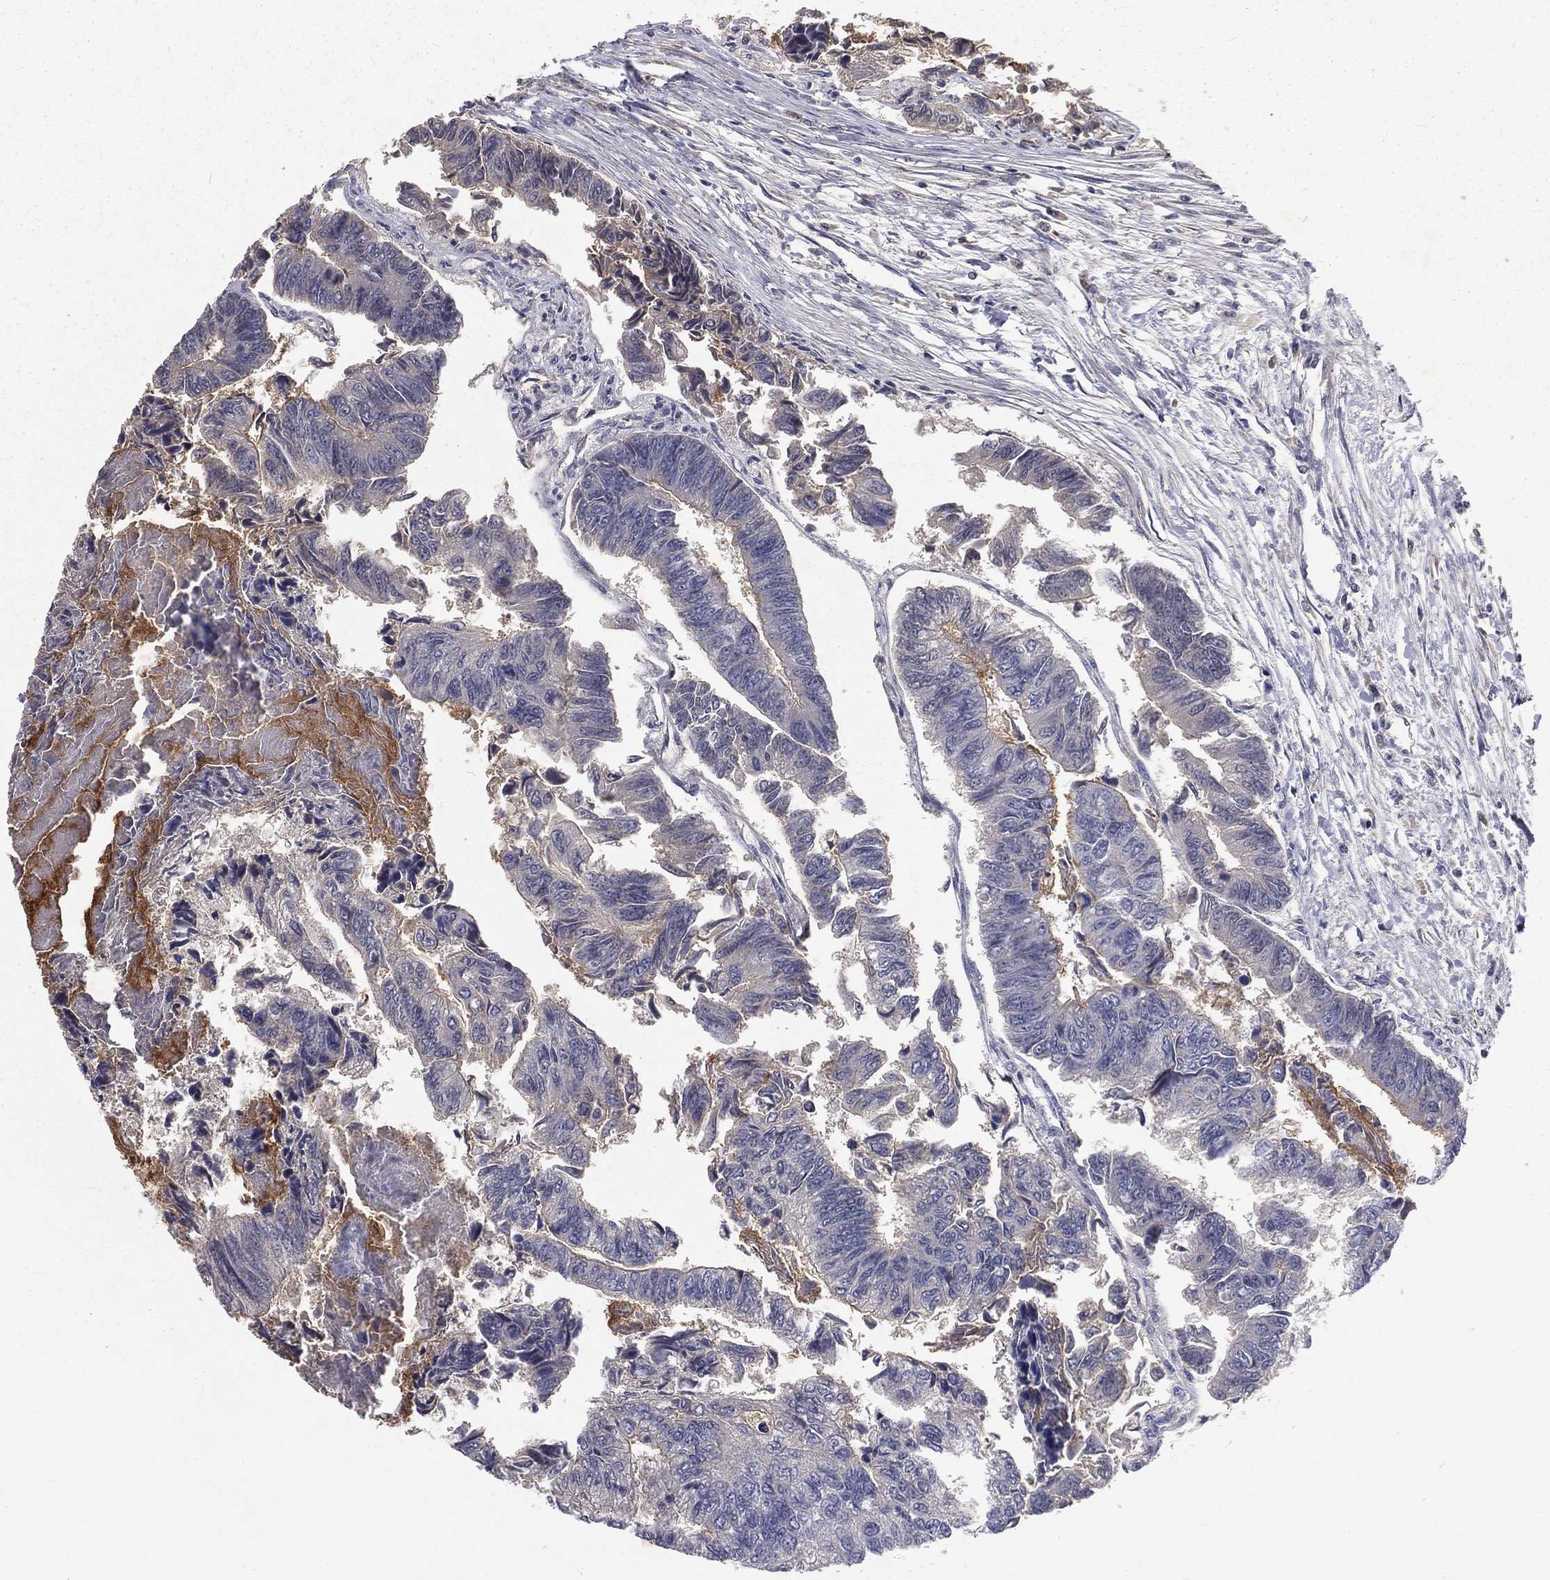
{"staining": {"intensity": "negative", "quantity": "none", "location": "none"}, "tissue": "colorectal cancer", "cell_type": "Tumor cells", "image_type": "cancer", "snomed": [{"axis": "morphology", "description": "Adenocarcinoma, NOS"}, {"axis": "topography", "description": "Colon"}], "caption": "This is an immunohistochemistry histopathology image of colorectal cancer (adenocarcinoma). There is no staining in tumor cells.", "gene": "GPD1", "patient": {"sex": "female", "age": 65}}